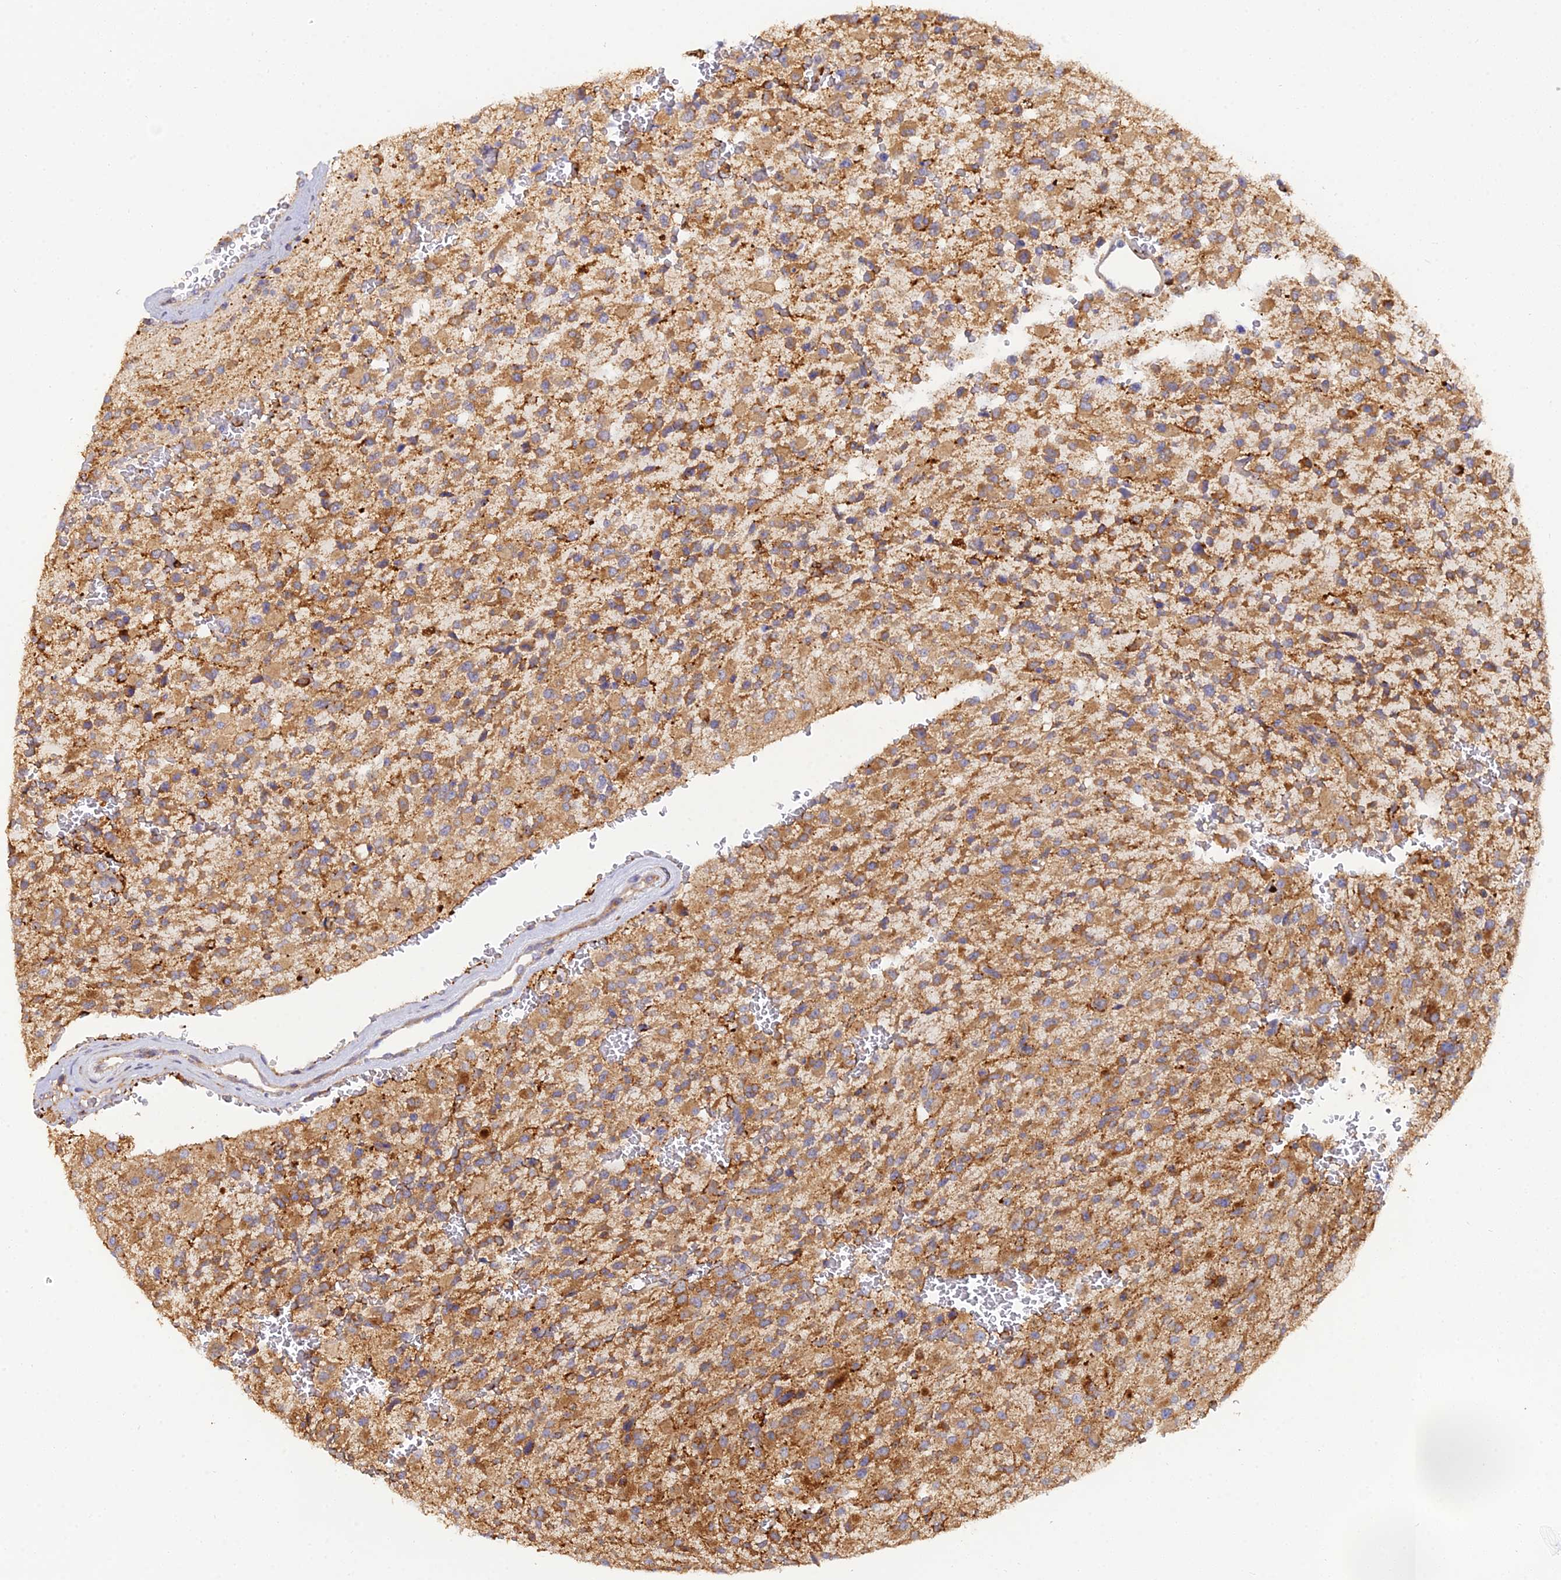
{"staining": {"intensity": "moderate", "quantity": ">75%", "location": "cytoplasmic/membranous"}, "tissue": "glioma", "cell_type": "Tumor cells", "image_type": "cancer", "snomed": [{"axis": "morphology", "description": "Glioma, malignant, High grade"}, {"axis": "topography", "description": "Brain"}], "caption": "Immunohistochemical staining of human malignant glioma (high-grade) reveals medium levels of moderate cytoplasmic/membranous protein positivity in approximately >75% of tumor cells.", "gene": "ARL8B", "patient": {"sex": "male", "age": 34}}